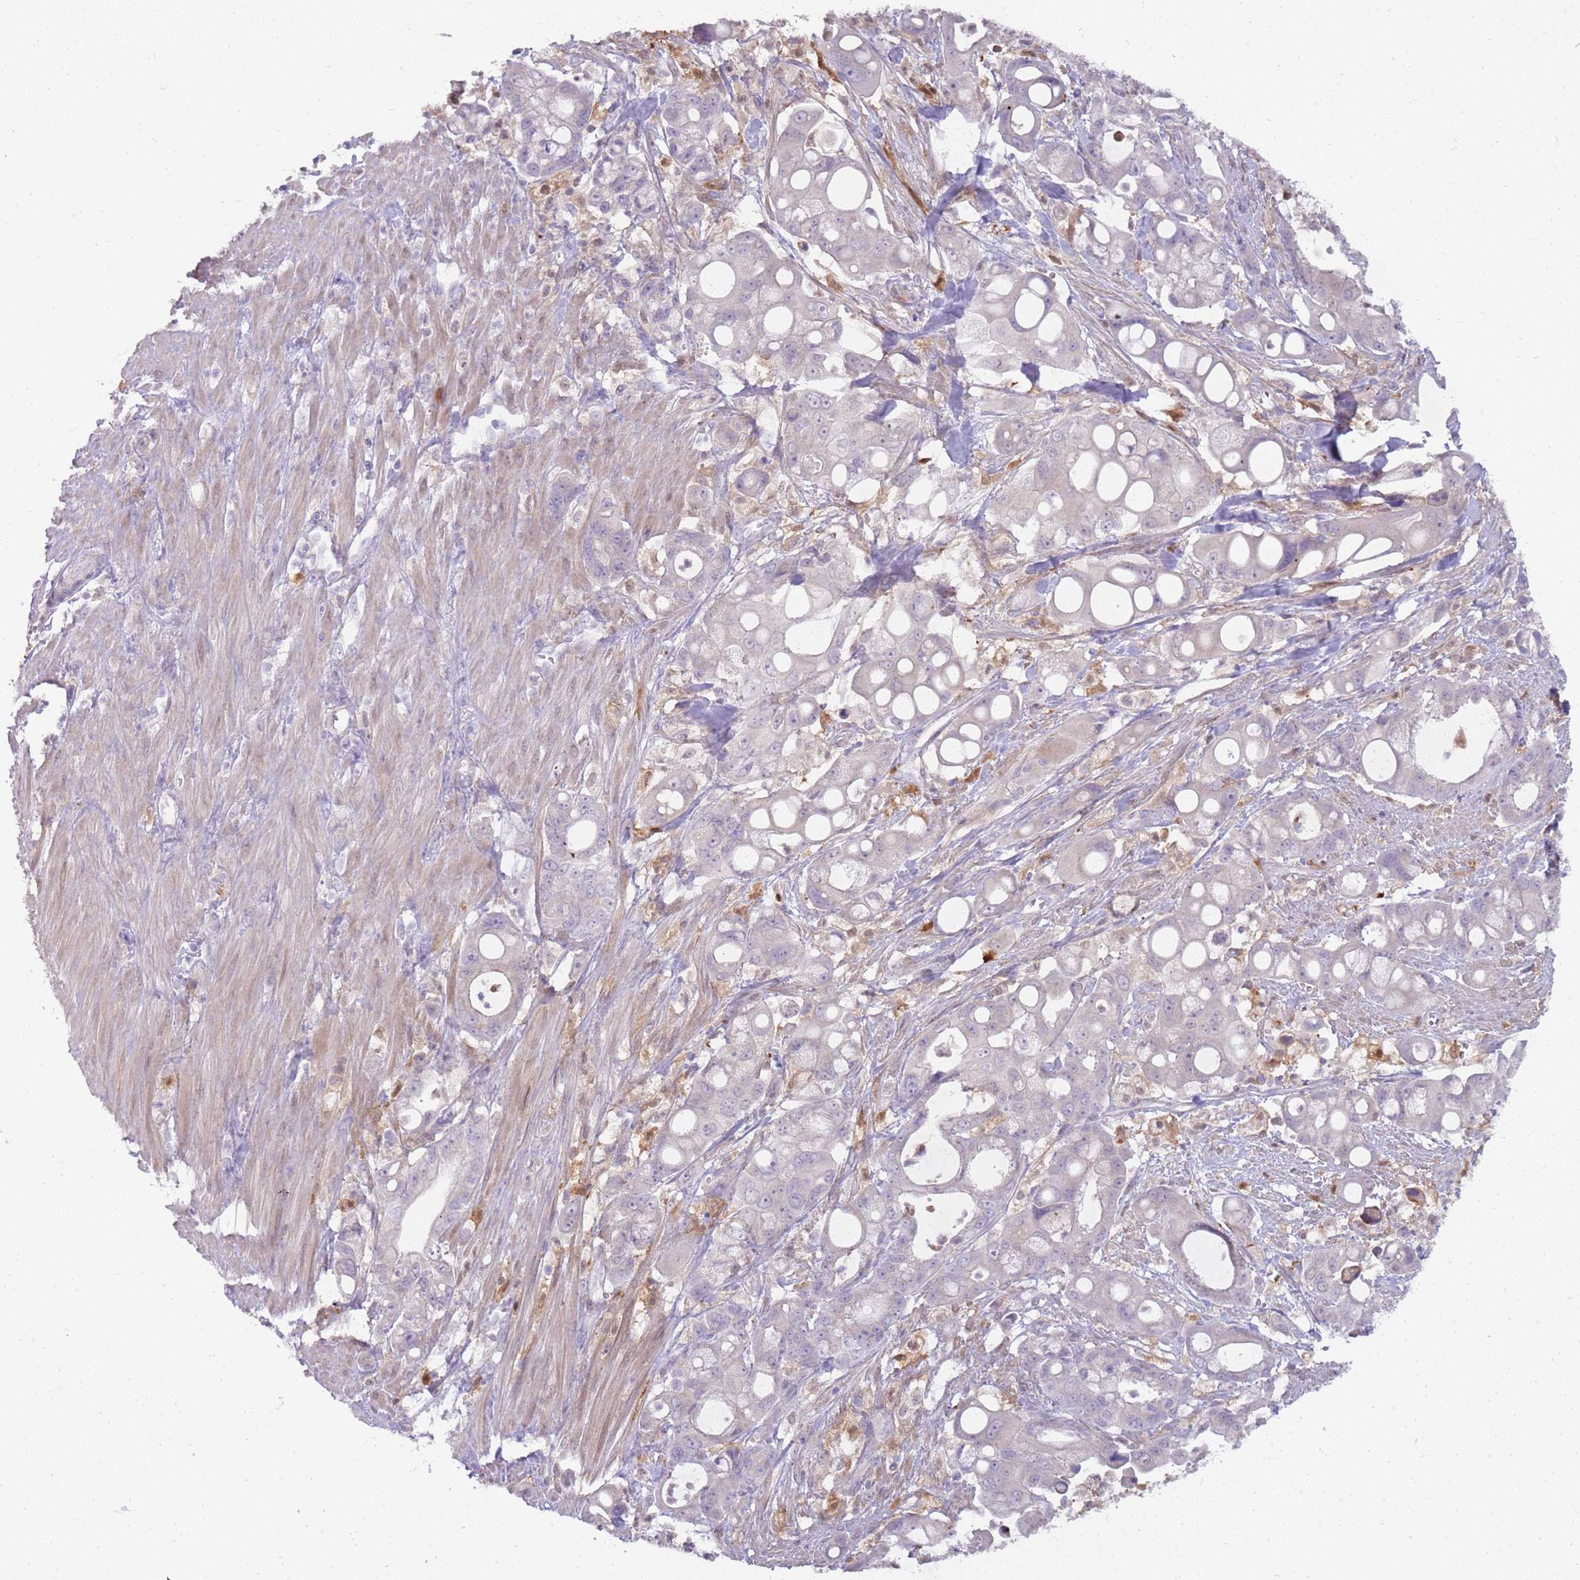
{"staining": {"intensity": "negative", "quantity": "none", "location": "none"}, "tissue": "pancreatic cancer", "cell_type": "Tumor cells", "image_type": "cancer", "snomed": [{"axis": "morphology", "description": "Adenocarcinoma, NOS"}, {"axis": "topography", "description": "Pancreas"}], "caption": "Immunohistochemical staining of pancreatic adenocarcinoma shows no significant expression in tumor cells. (DAB (3,3'-diaminobenzidine) immunohistochemistry, high magnification).", "gene": "DIPK1C", "patient": {"sex": "male", "age": 68}}